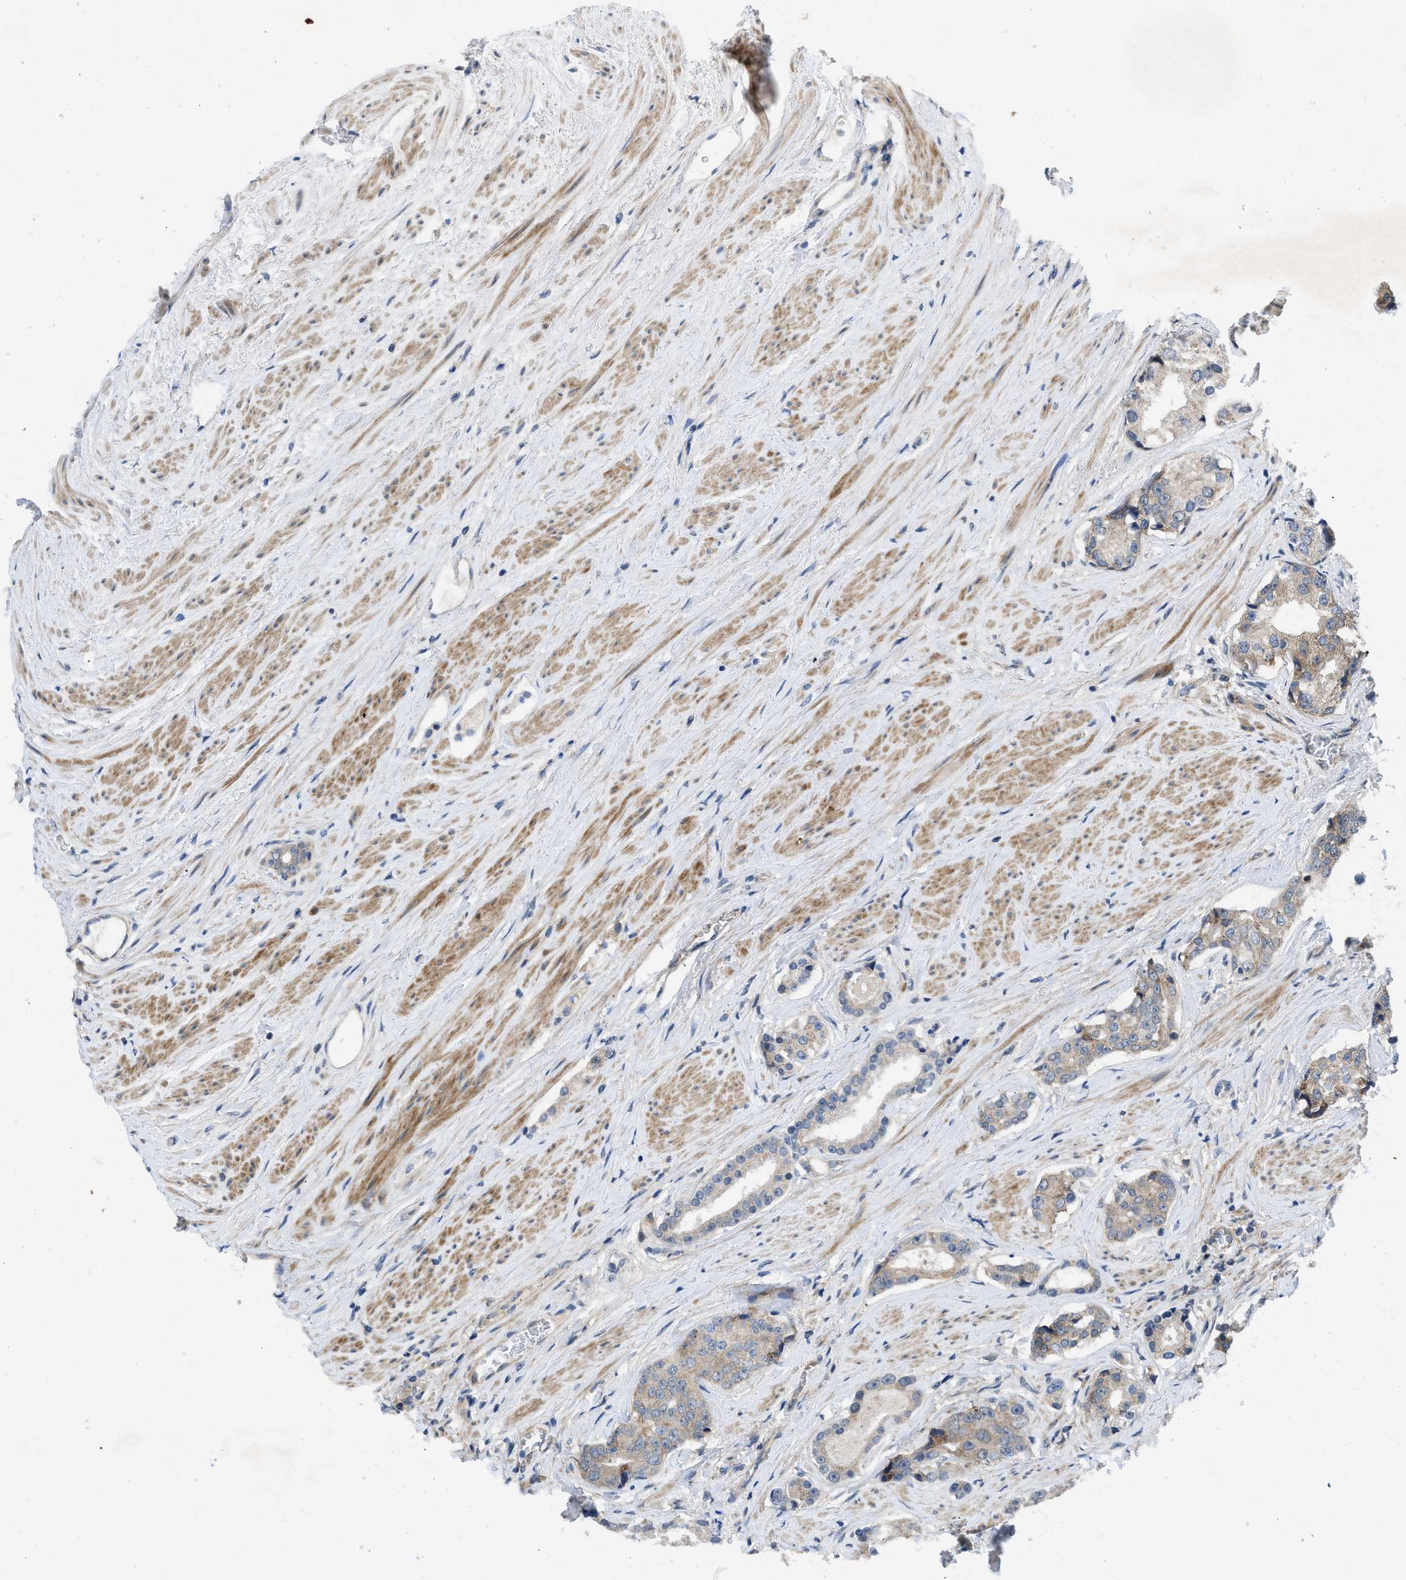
{"staining": {"intensity": "negative", "quantity": "none", "location": "none"}, "tissue": "prostate cancer", "cell_type": "Tumor cells", "image_type": "cancer", "snomed": [{"axis": "morphology", "description": "Adenocarcinoma, High grade"}, {"axis": "topography", "description": "Prostate"}], "caption": "This is an IHC photomicrograph of human high-grade adenocarcinoma (prostate). There is no expression in tumor cells.", "gene": "PANX1", "patient": {"sex": "male", "age": 71}}